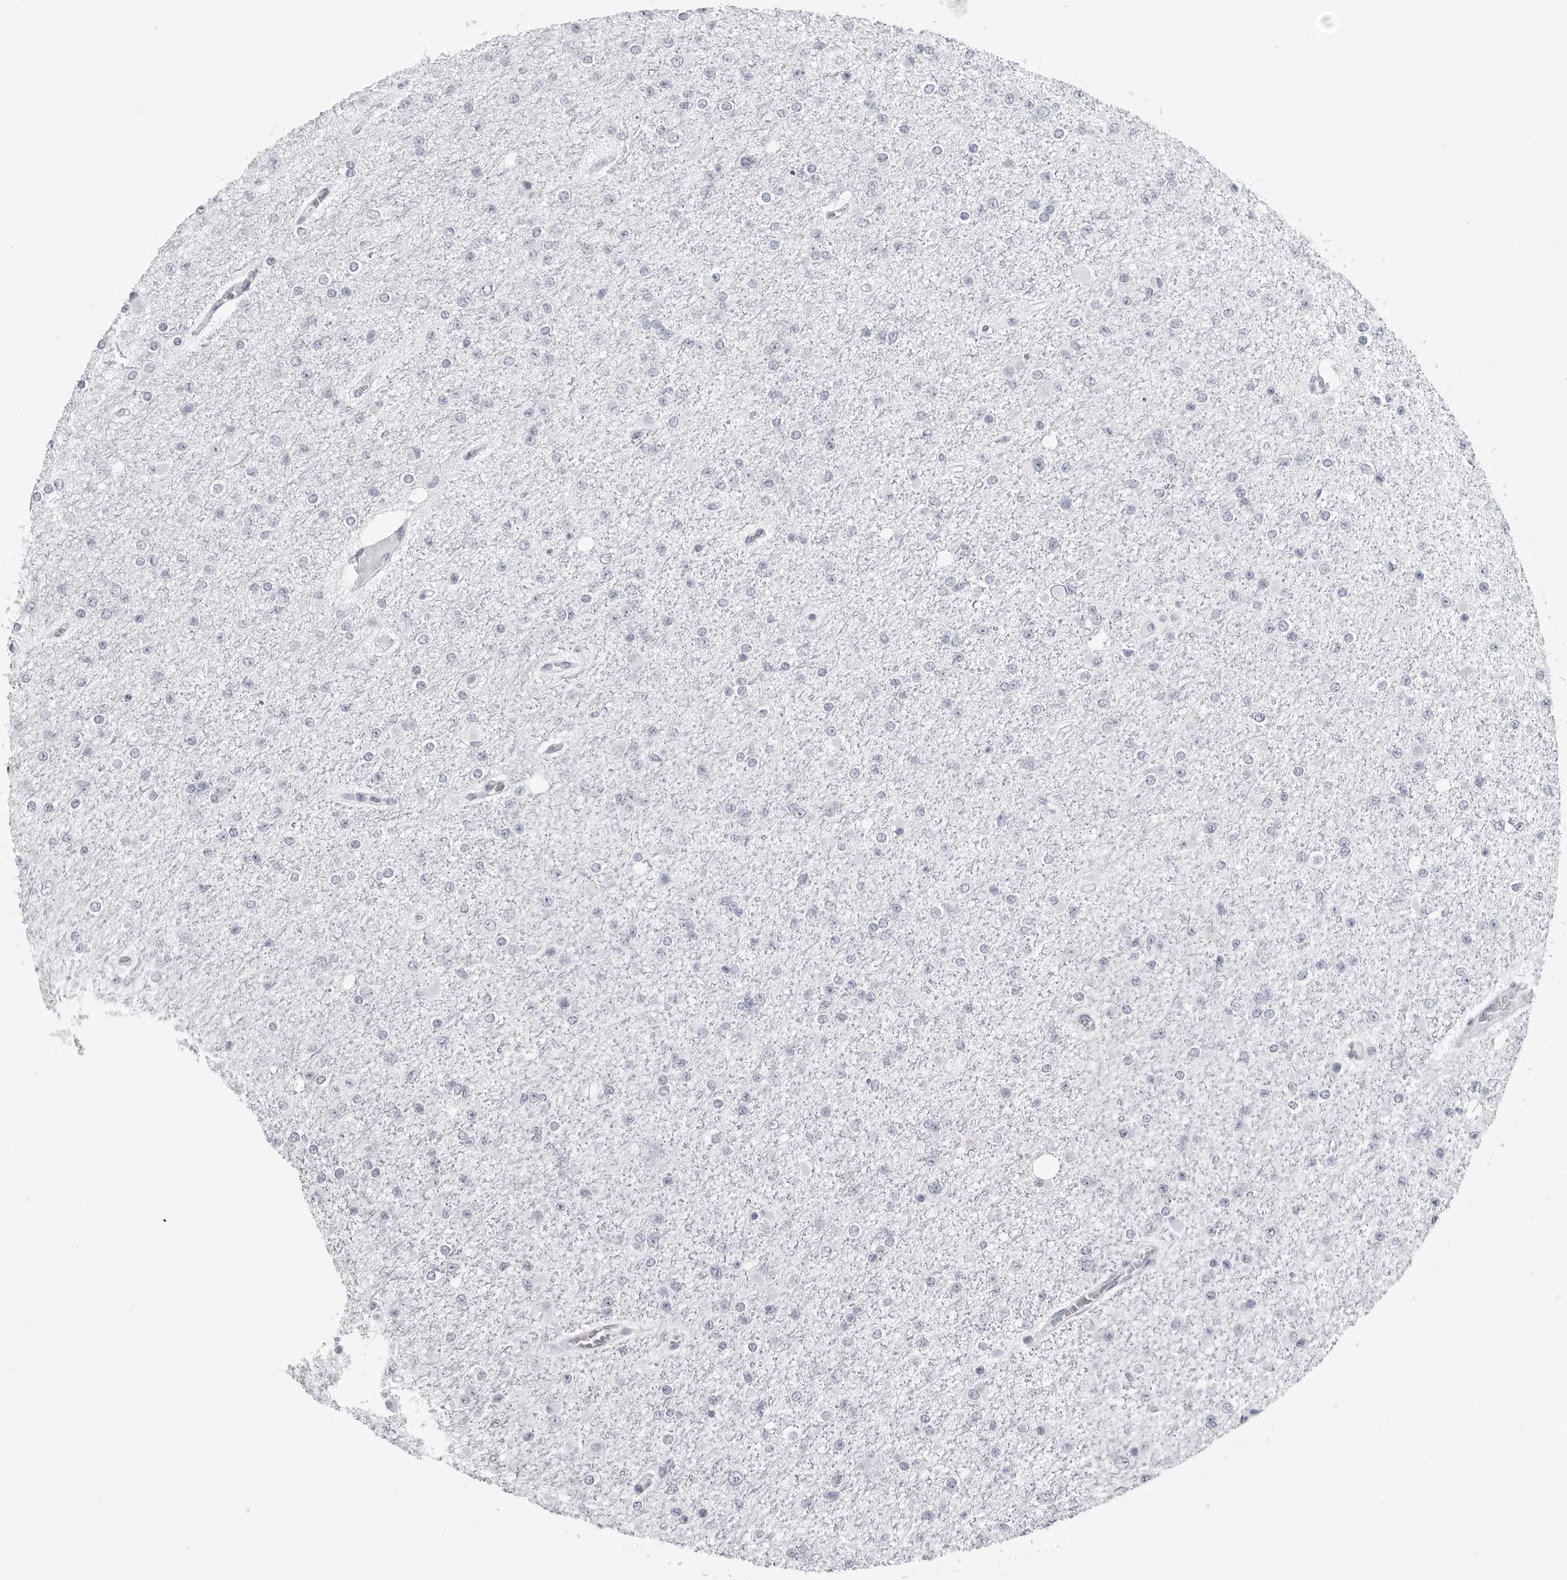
{"staining": {"intensity": "negative", "quantity": "none", "location": "none"}, "tissue": "glioma", "cell_type": "Tumor cells", "image_type": "cancer", "snomed": [{"axis": "morphology", "description": "Glioma, malignant, Low grade"}, {"axis": "topography", "description": "Brain"}], "caption": "IHC photomicrograph of human malignant glioma (low-grade) stained for a protein (brown), which exhibits no expression in tumor cells. (Stains: DAB (3,3'-diaminobenzidine) immunohistochemistry with hematoxylin counter stain, Microscopy: brightfield microscopy at high magnification).", "gene": "PGA3", "patient": {"sex": "female", "age": 22}}